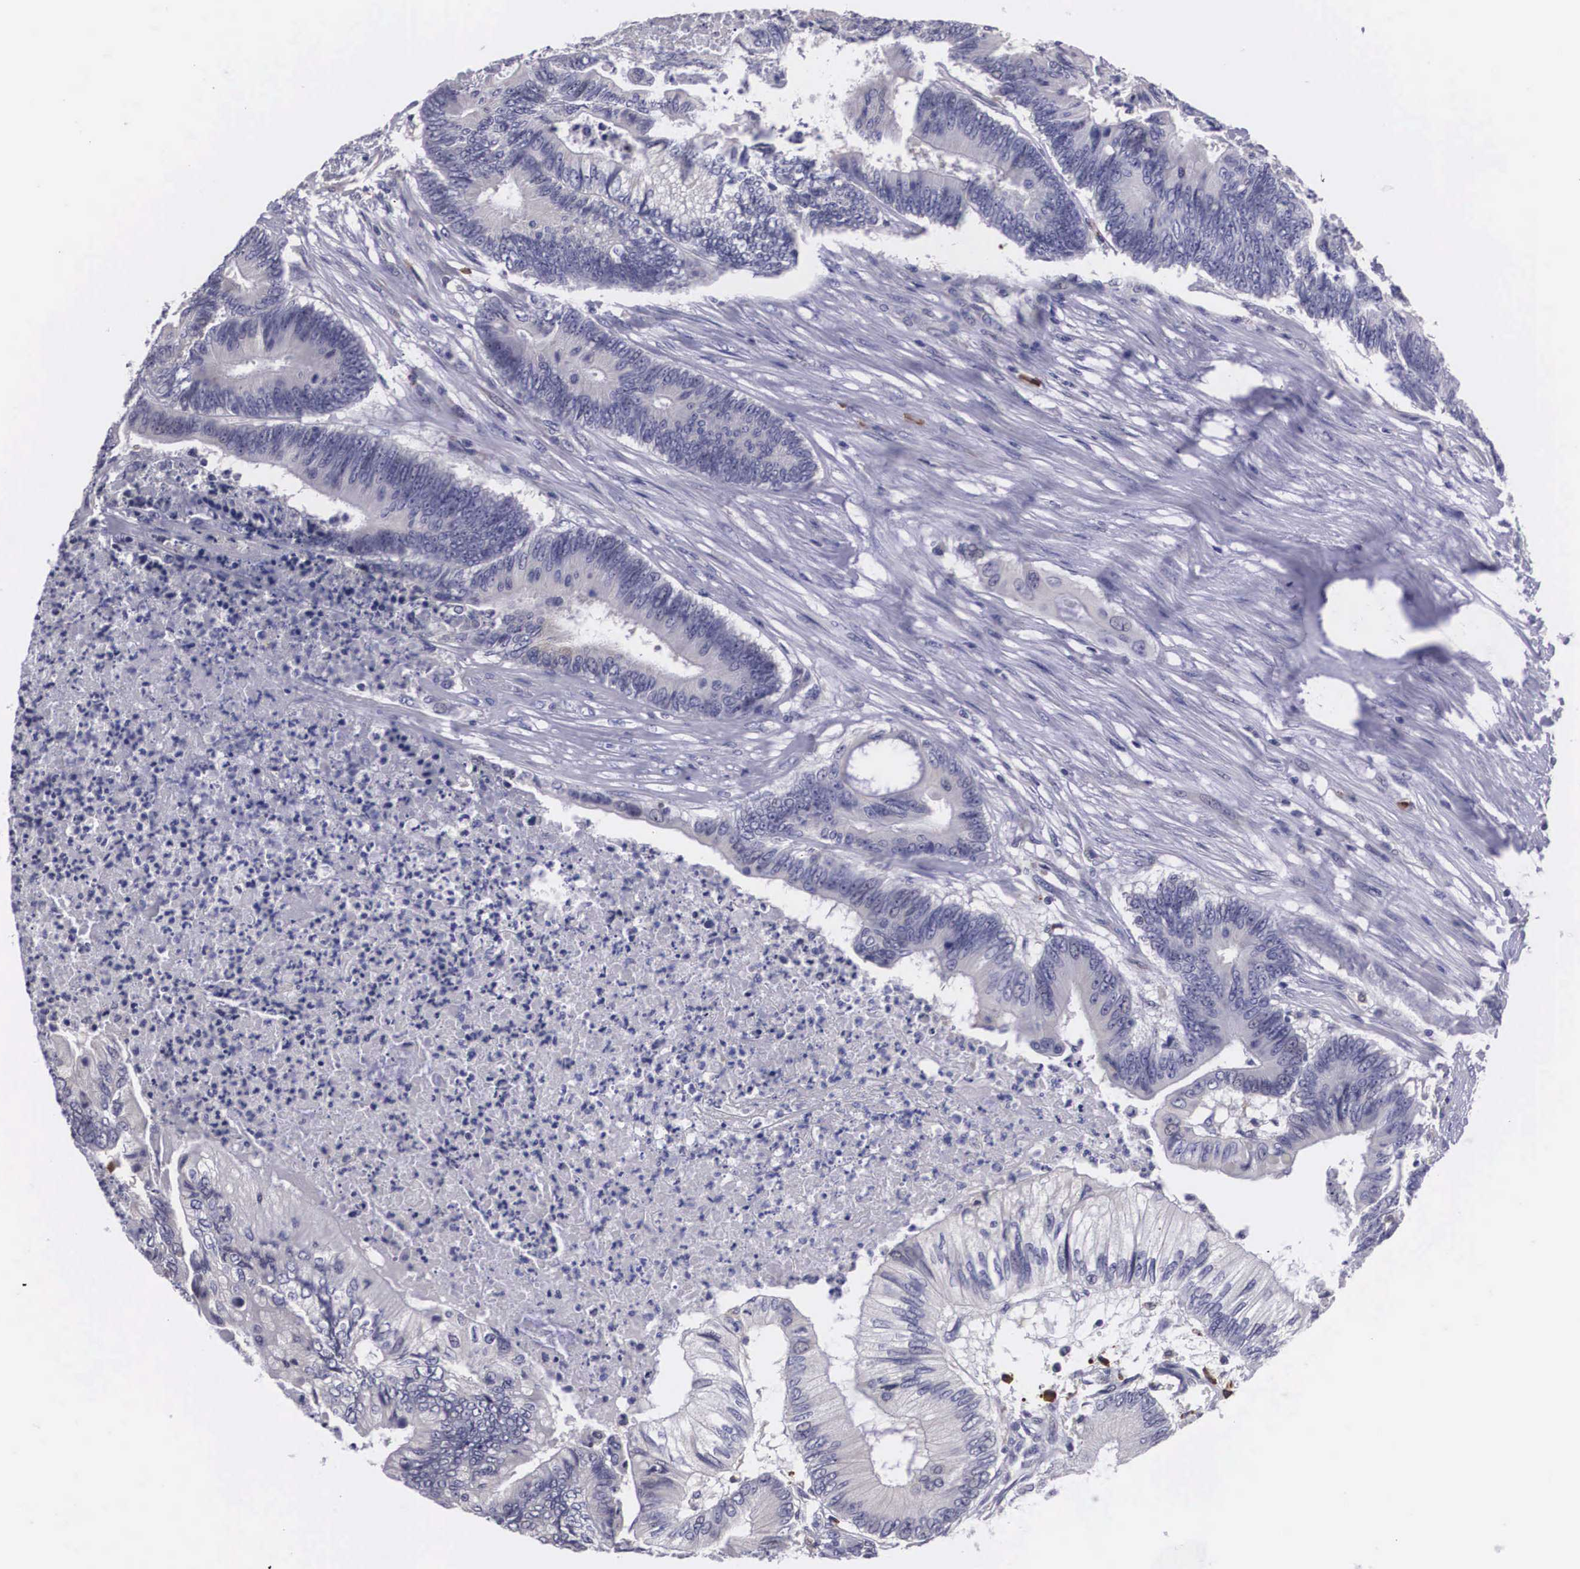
{"staining": {"intensity": "negative", "quantity": "none", "location": "none"}, "tissue": "colorectal cancer", "cell_type": "Tumor cells", "image_type": "cancer", "snomed": [{"axis": "morphology", "description": "Adenocarcinoma, NOS"}, {"axis": "topography", "description": "Colon"}], "caption": "Colorectal adenocarcinoma was stained to show a protein in brown. There is no significant positivity in tumor cells.", "gene": "CRELD2", "patient": {"sex": "male", "age": 65}}